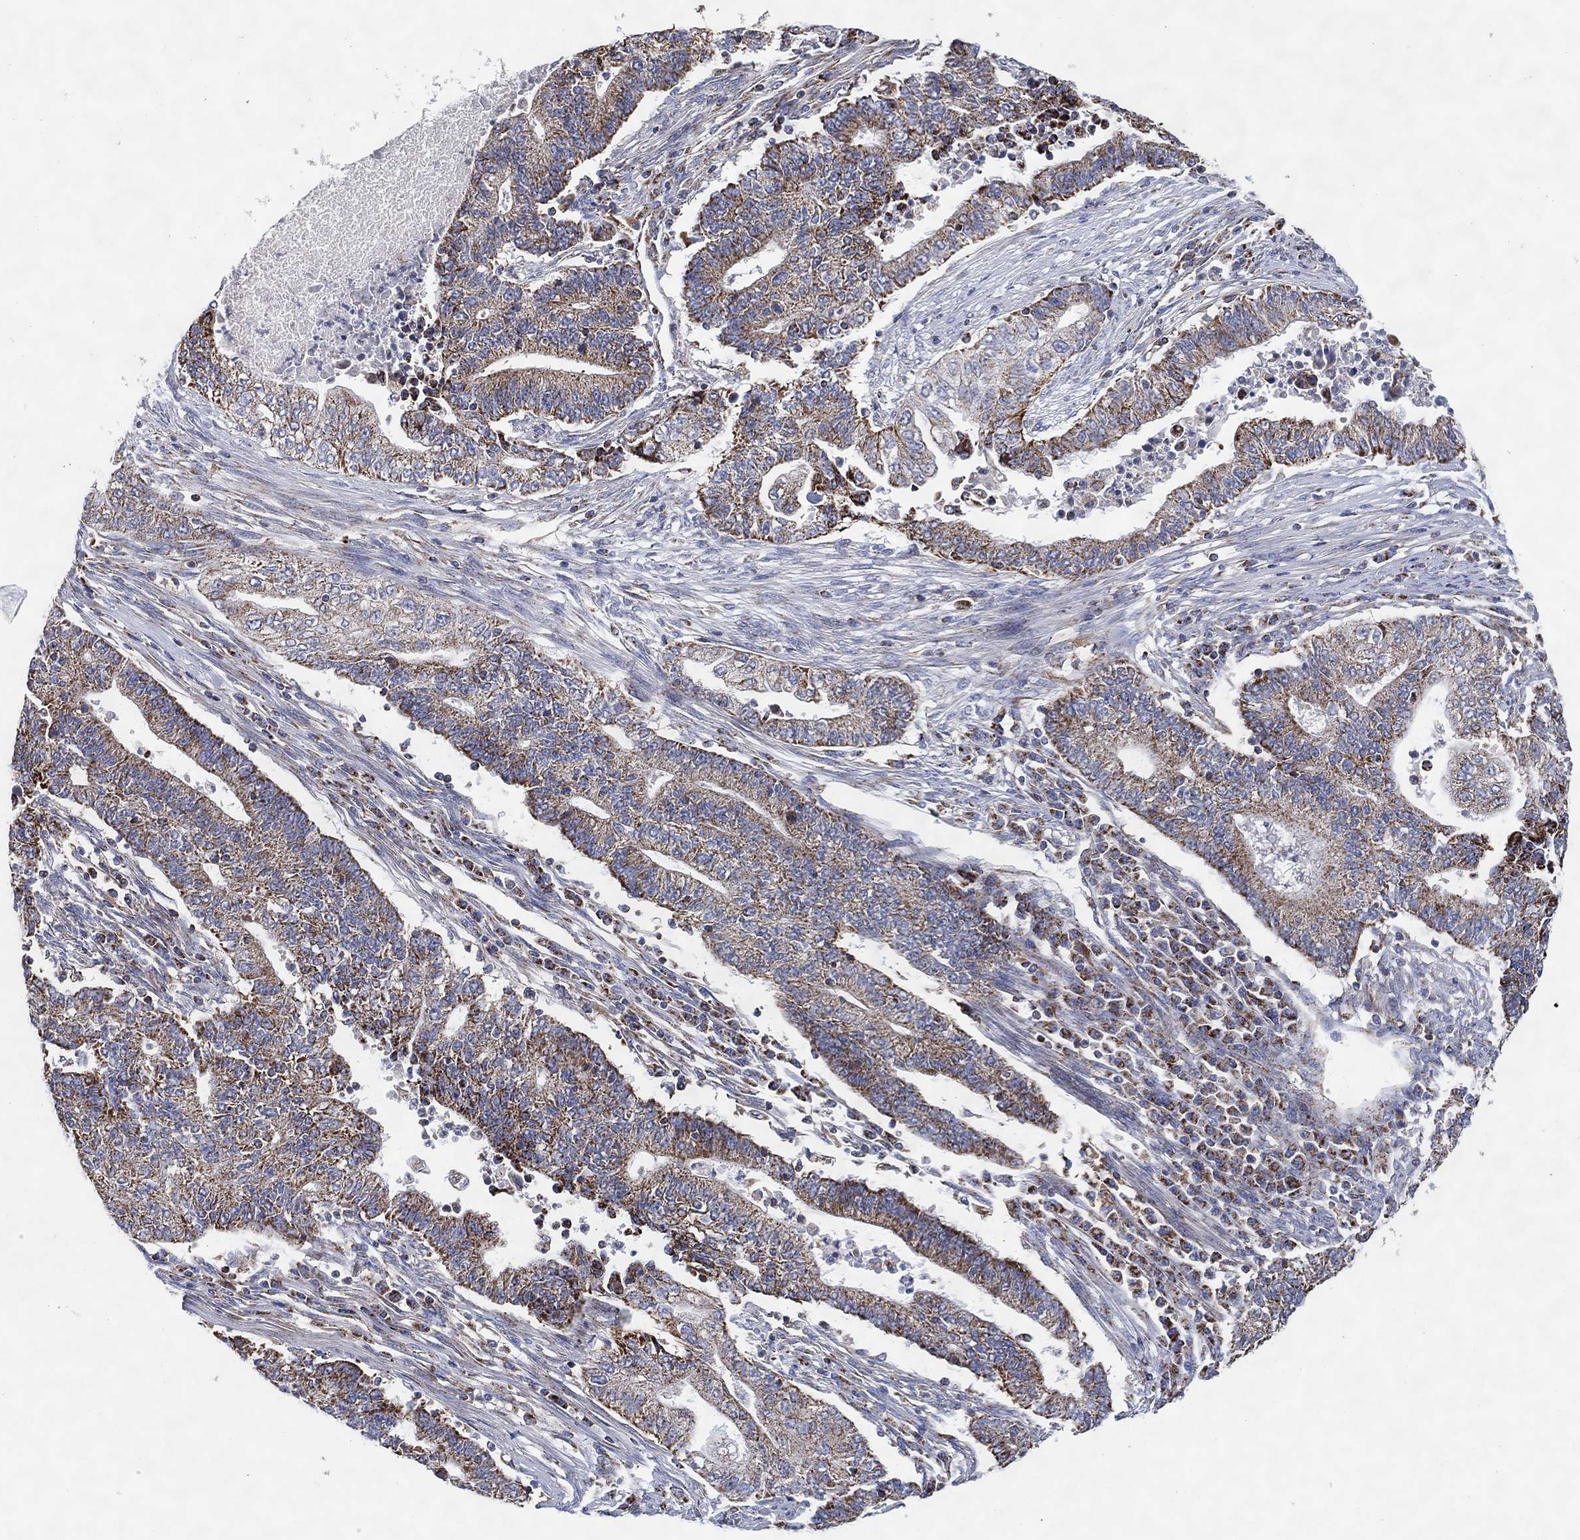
{"staining": {"intensity": "strong", "quantity": "<25%", "location": "cytoplasmic/membranous"}, "tissue": "endometrial cancer", "cell_type": "Tumor cells", "image_type": "cancer", "snomed": [{"axis": "morphology", "description": "Adenocarcinoma, NOS"}, {"axis": "topography", "description": "Uterus"}, {"axis": "topography", "description": "Endometrium"}], "caption": "A photomicrograph showing strong cytoplasmic/membranous staining in approximately <25% of tumor cells in adenocarcinoma (endometrial), as visualized by brown immunohistochemical staining.", "gene": "GCAT", "patient": {"sex": "female", "age": 54}}